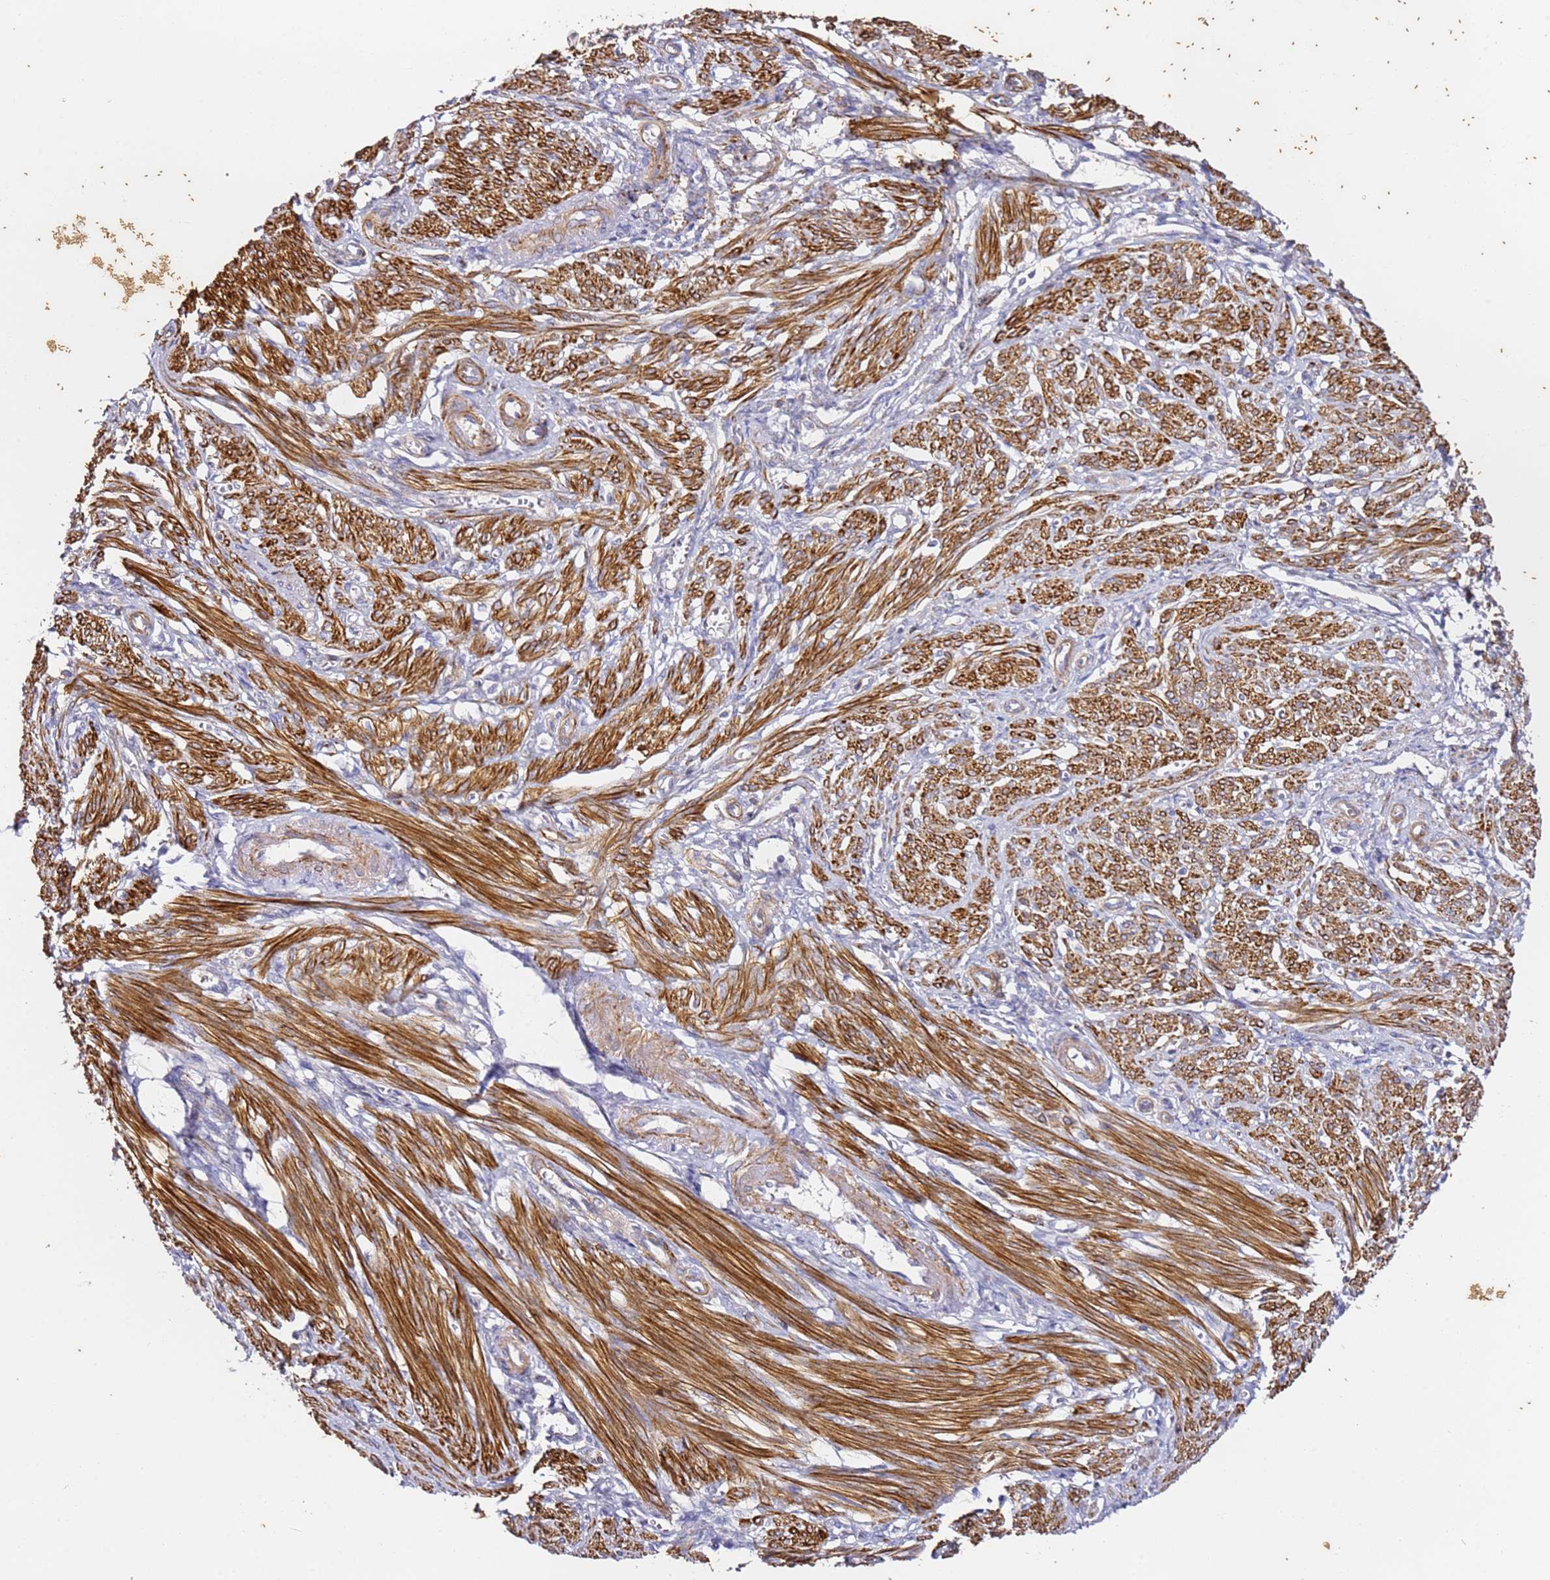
{"staining": {"intensity": "moderate", "quantity": "25%-75%", "location": "cytoplasmic/membranous"}, "tissue": "smooth muscle", "cell_type": "Smooth muscle cells", "image_type": "normal", "snomed": [{"axis": "morphology", "description": "Normal tissue, NOS"}, {"axis": "topography", "description": "Smooth muscle"}], "caption": "A brown stain highlights moderate cytoplasmic/membranous expression of a protein in smooth muscle cells of unremarkable smooth muscle.", "gene": "ZNF671", "patient": {"sex": "female", "age": 39}}